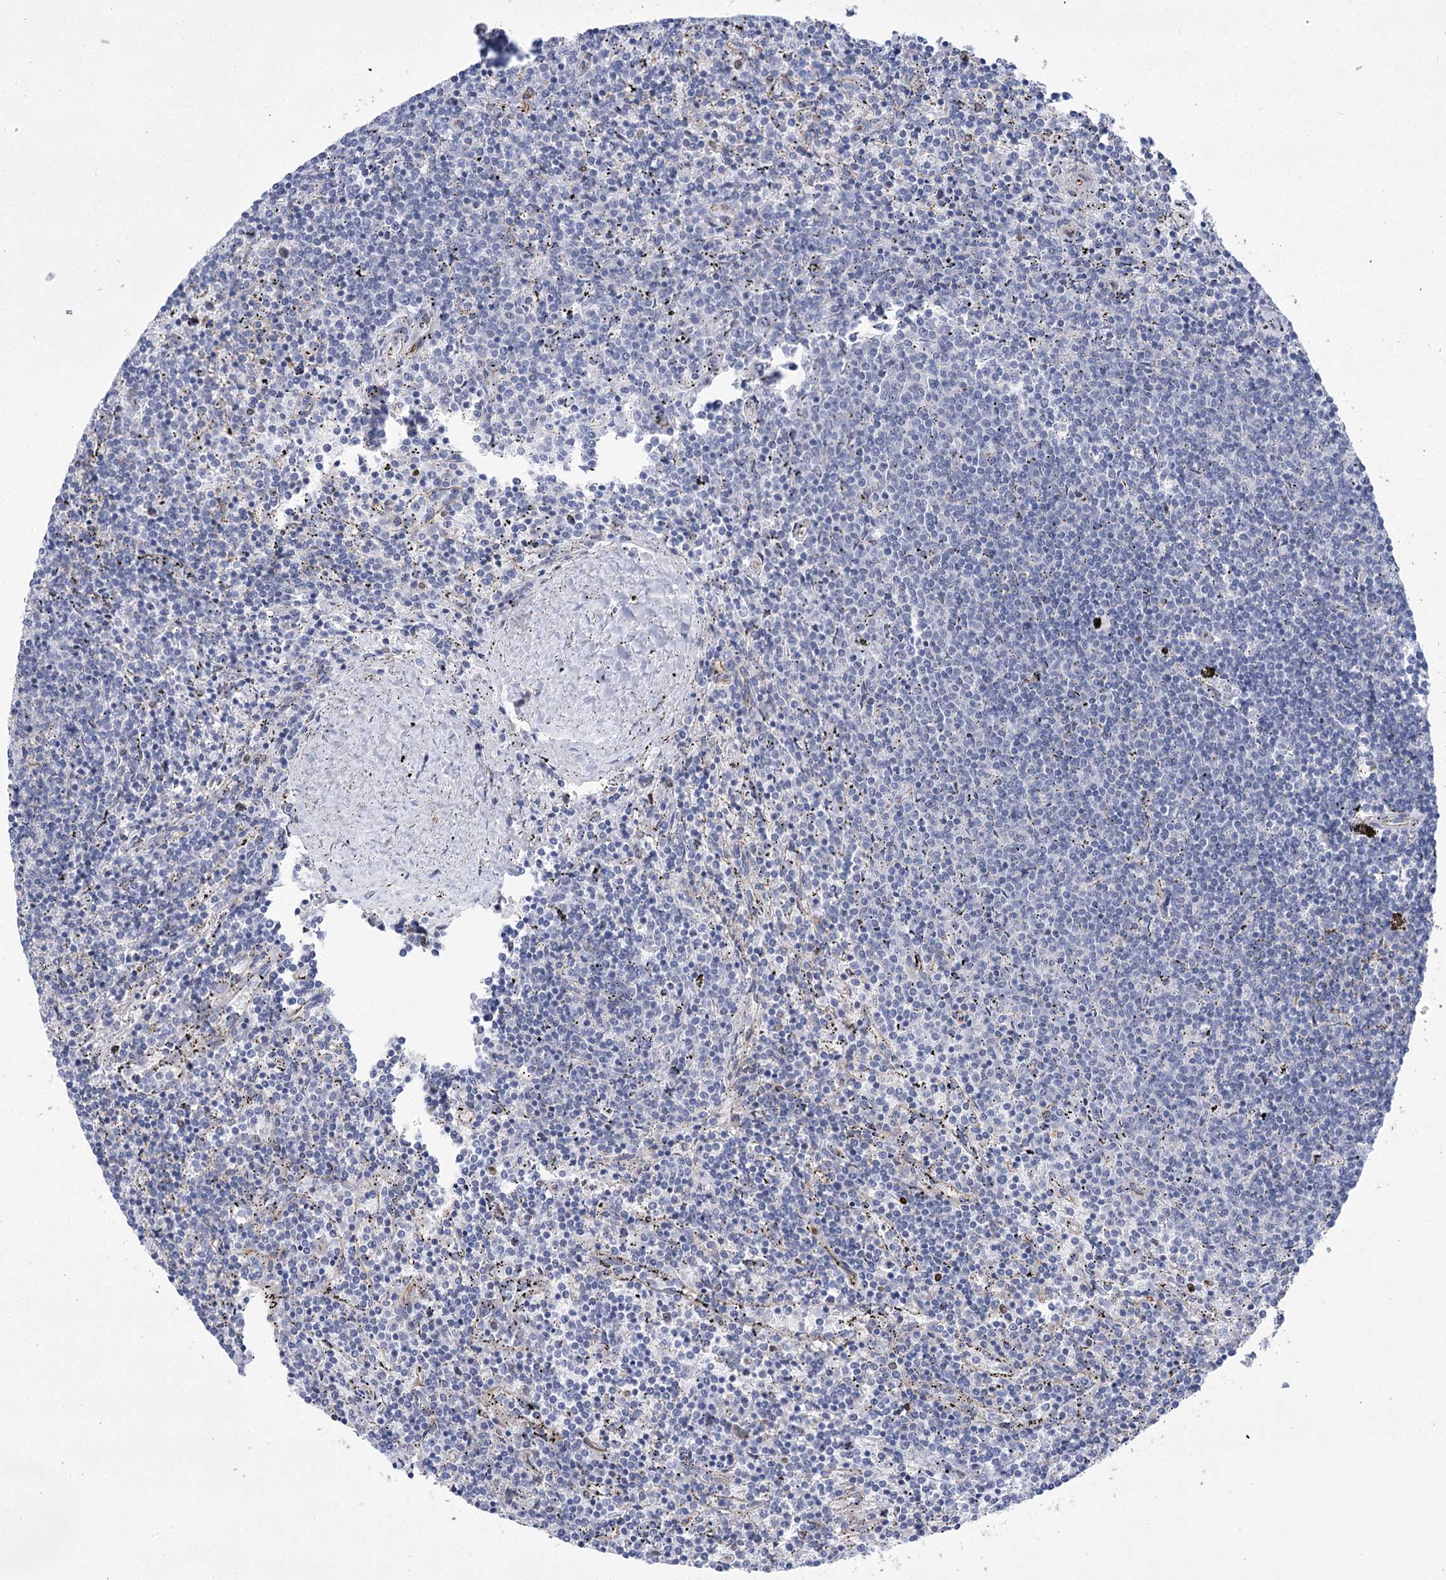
{"staining": {"intensity": "negative", "quantity": "none", "location": "none"}, "tissue": "lymphoma", "cell_type": "Tumor cells", "image_type": "cancer", "snomed": [{"axis": "morphology", "description": "Malignant lymphoma, non-Hodgkin's type, Low grade"}, {"axis": "topography", "description": "Spleen"}], "caption": "Malignant lymphoma, non-Hodgkin's type (low-grade) was stained to show a protein in brown. There is no significant expression in tumor cells. (DAB (3,3'-diaminobenzidine) immunohistochemistry visualized using brightfield microscopy, high magnification).", "gene": "THAP6", "patient": {"sex": "female", "age": 50}}